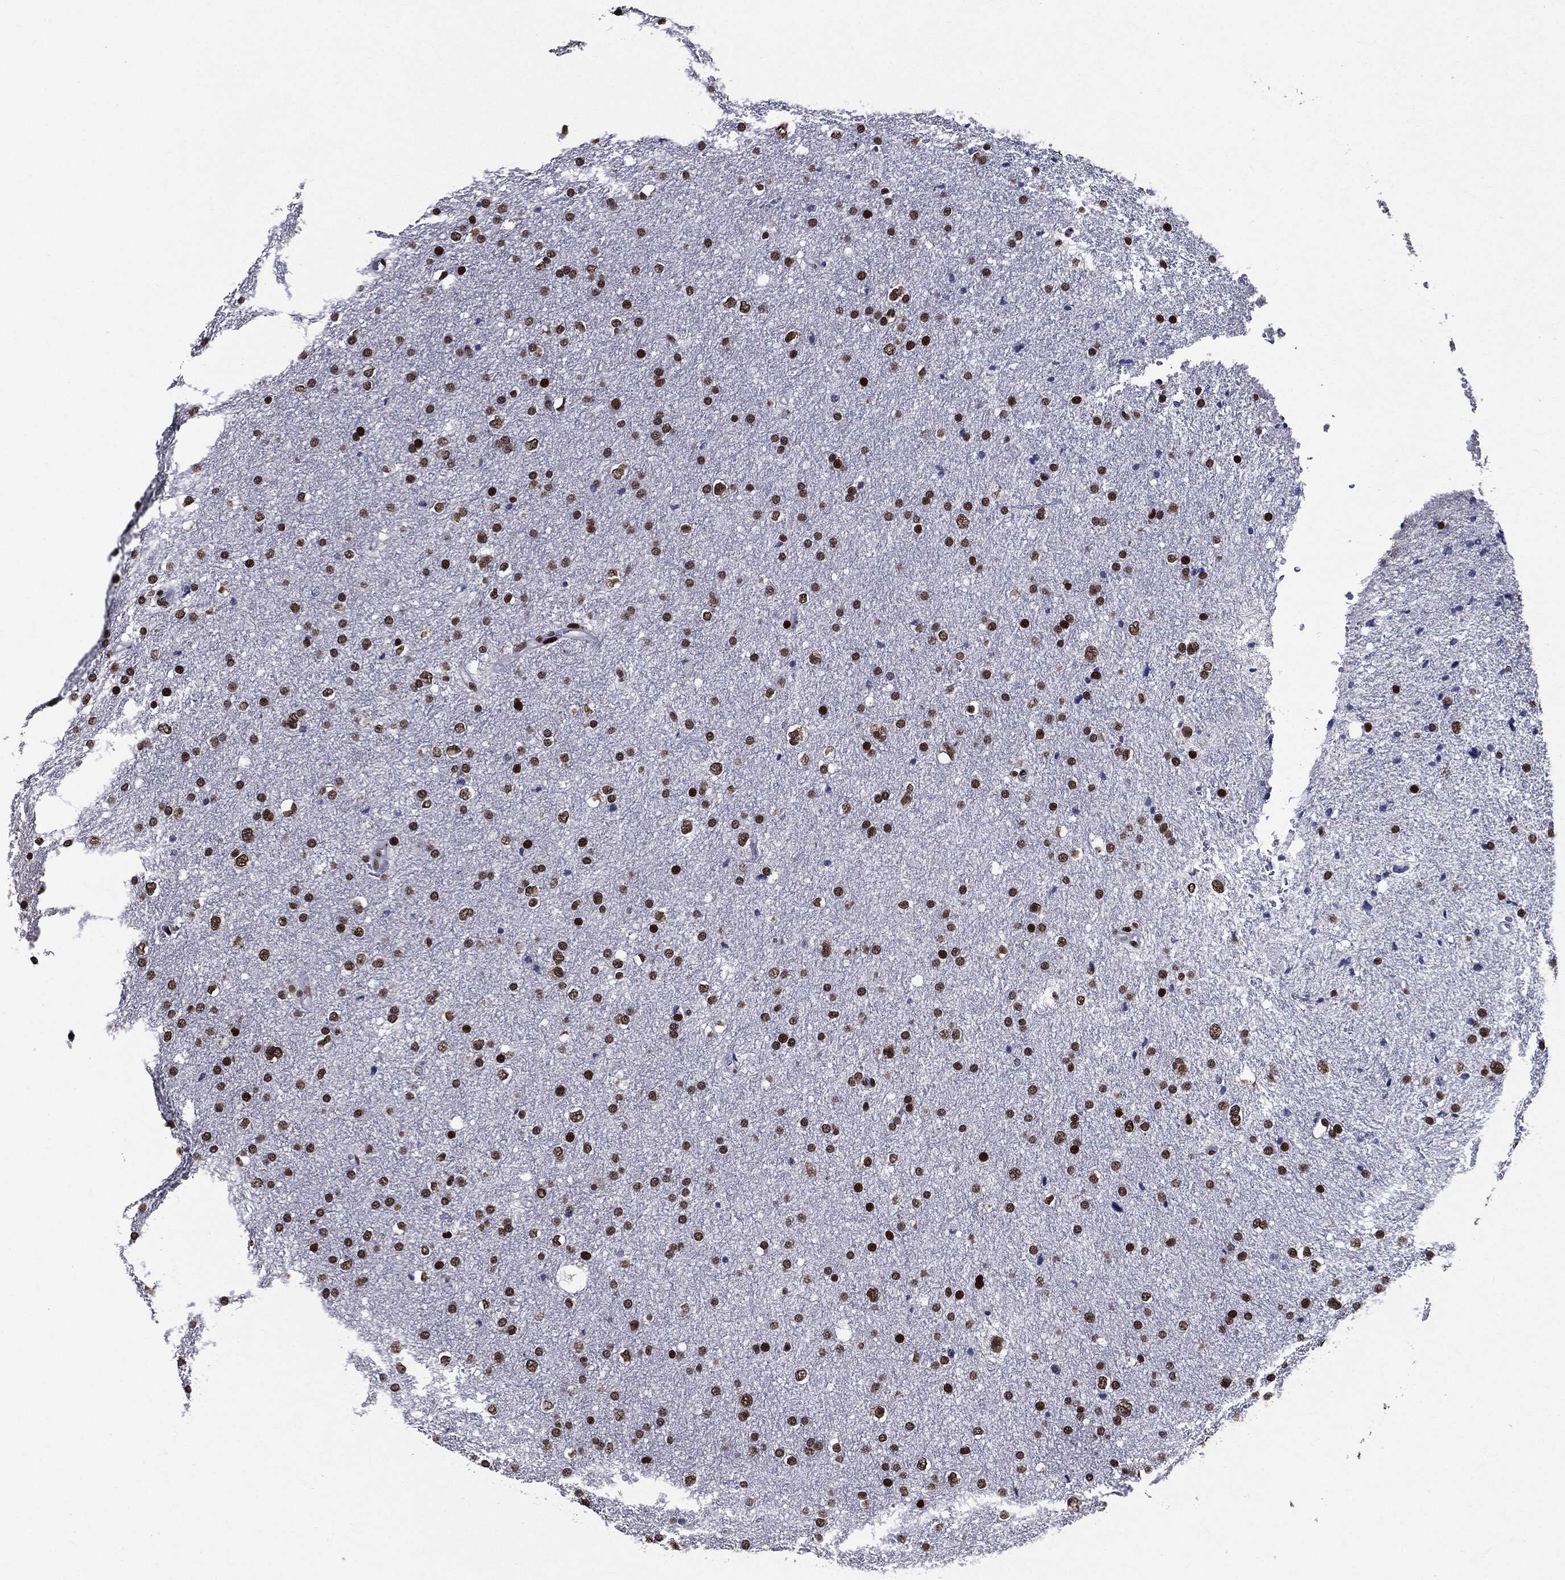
{"staining": {"intensity": "strong", "quantity": "25%-75%", "location": "nuclear"}, "tissue": "glioma", "cell_type": "Tumor cells", "image_type": "cancer", "snomed": [{"axis": "morphology", "description": "Glioma, malignant, Low grade"}, {"axis": "topography", "description": "Brain"}], "caption": "The micrograph displays immunohistochemical staining of malignant glioma (low-grade). There is strong nuclear expression is seen in approximately 25%-75% of tumor cells.", "gene": "ZFP91", "patient": {"sex": "female", "age": 37}}